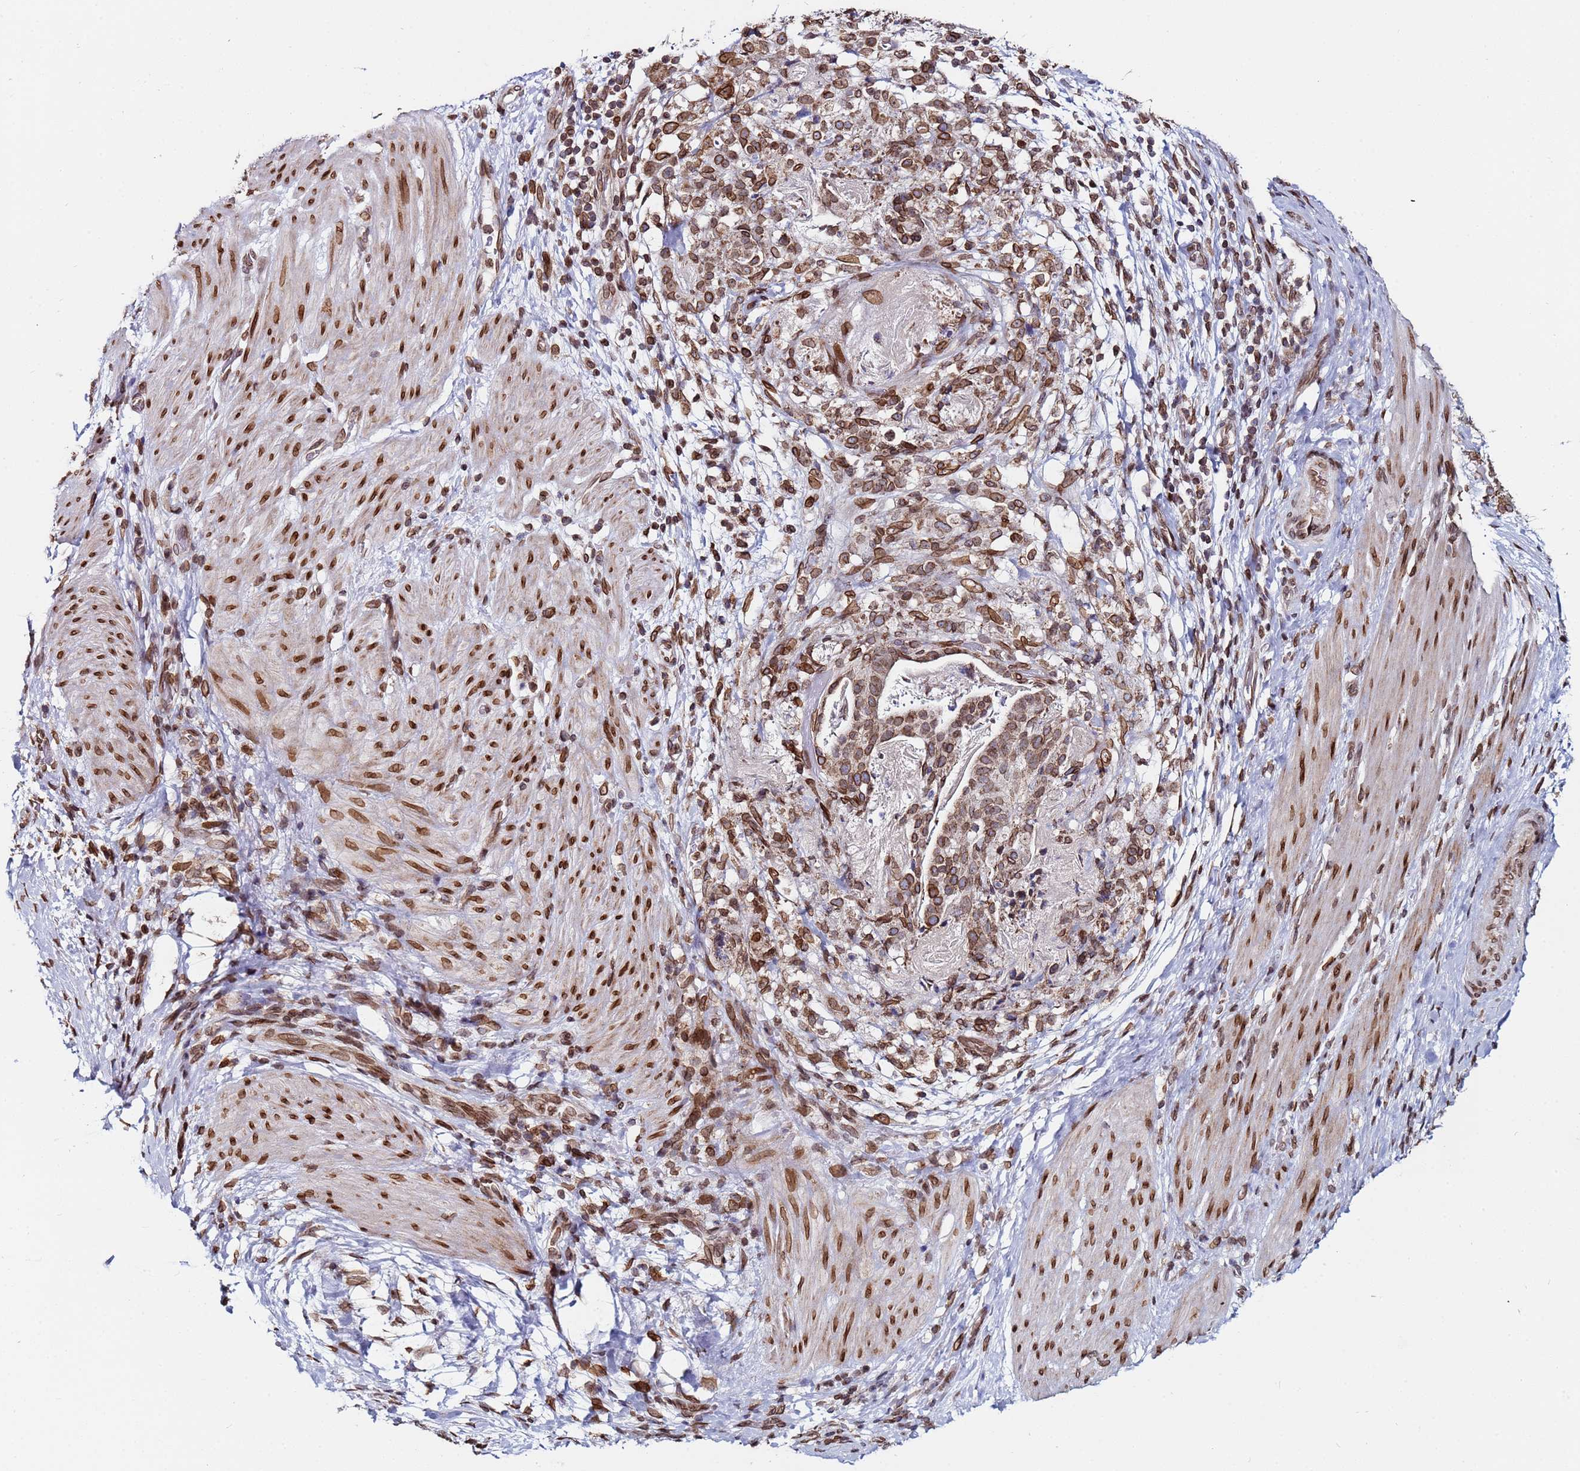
{"staining": {"intensity": "moderate", "quantity": ">75%", "location": "cytoplasmic/membranous,nuclear"}, "tissue": "stomach cancer", "cell_type": "Tumor cells", "image_type": "cancer", "snomed": [{"axis": "morphology", "description": "Adenocarcinoma, NOS"}, {"axis": "topography", "description": "Stomach"}], "caption": "A high-resolution photomicrograph shows IHC staining of adenocarcinoma (stomach), which displays moderate cytoplasmic/membranous and nuclear positivity in about >75% of tumor cells. (Brightfield microscopy of DAB IHC at high magnification).", "gene": "TOR1AIP1", "patient": {"sex": "male", "age": 48}}